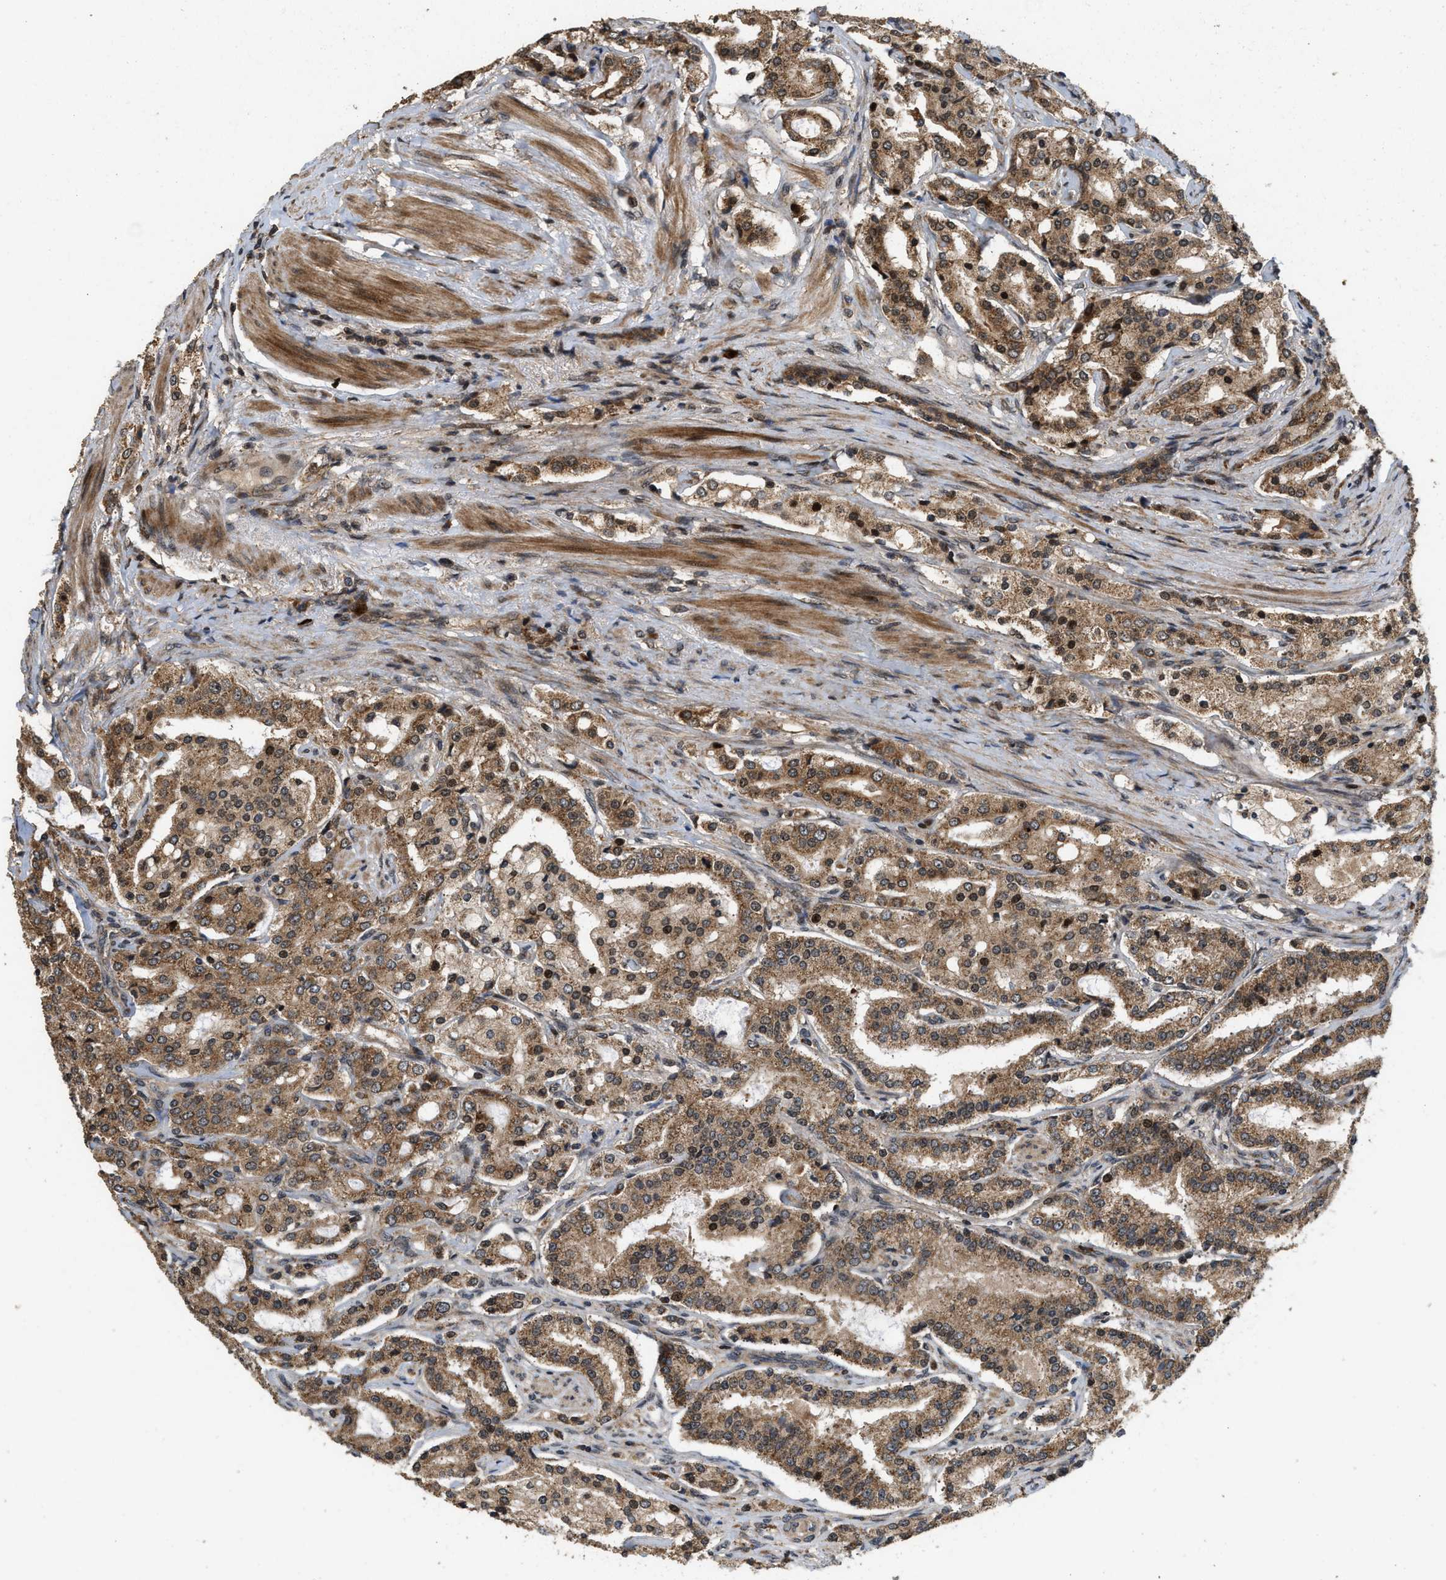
{"staining": {"intensity": "moderate", "quantity": ">75%", "location": "cytoplasmic/membranous,nuclear"}, "tissue": "prostate cancer", "cell_type": "Tumor cells", "image_type": "cancer", "snomed": [{"axis": "morphology", "description": "Adenocarcinoma, Medium grade"}, {"axis": "topography", "description": "Prostate"}], "caption": "Immunohistochemistry (IHC) staining of adenocarcinoma (medium-grade) (prostate), which reveals medium levels of moderate cytoplasmic/membranous and nuclear staining in approximately >75% of tumor cells indicating moderate cytoplasmic/membranous and nuclear protein positivity. The staining was performed using DAB (3,3'-diaminobenzidine) (brown) for protein detection and nuclei were counterstained in hematoxylin (blue).", "gene": "ELP2", "patient": {"sex": "male", "age": 72}}